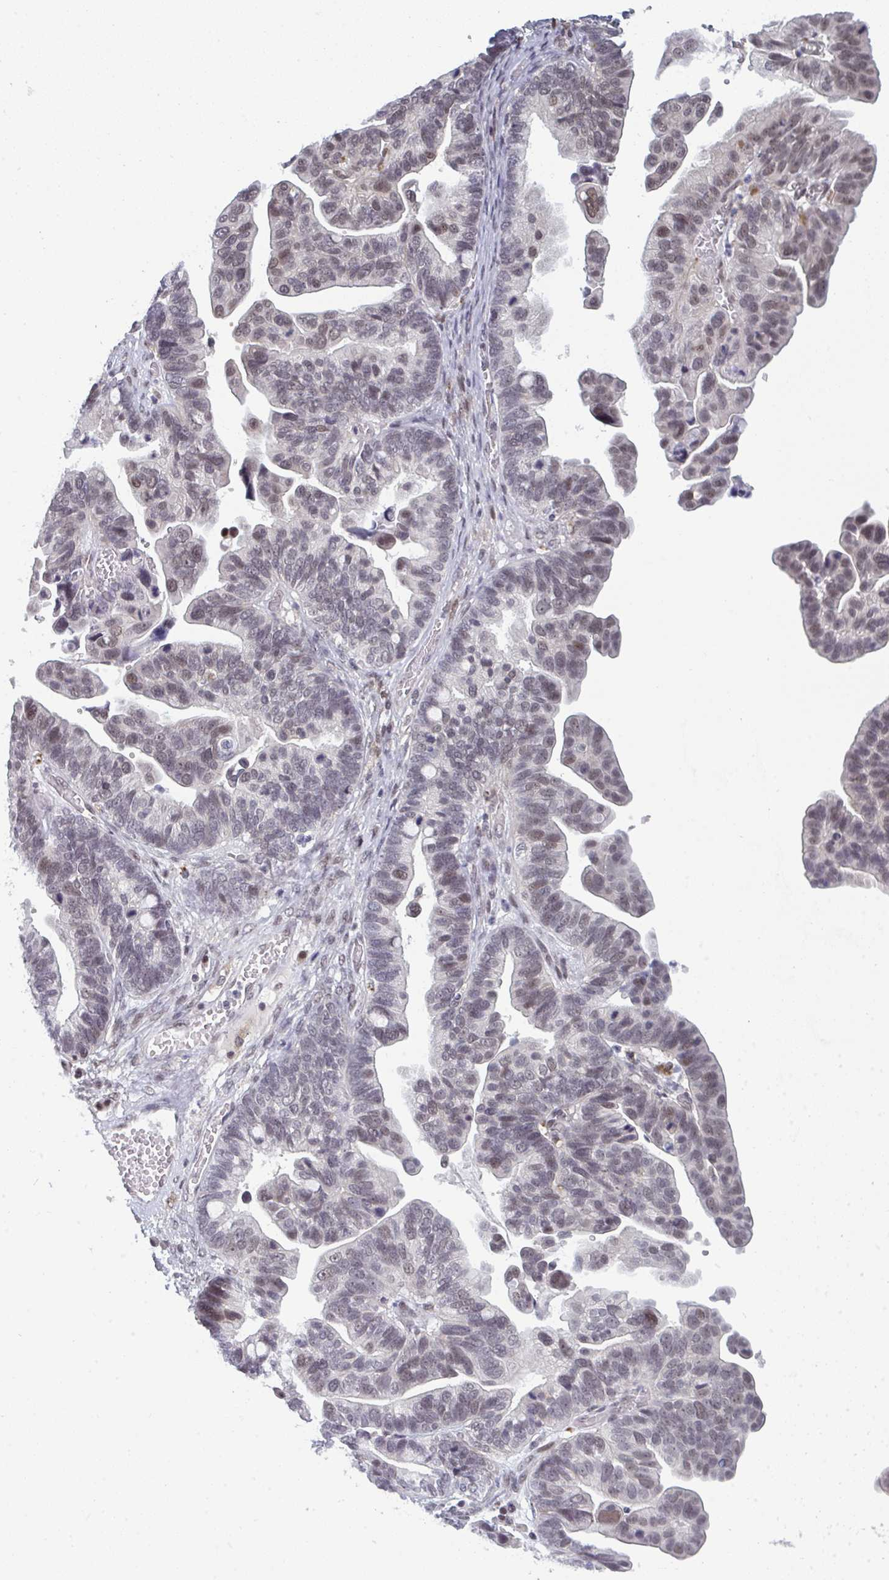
{"staining": {"intensity": "weak", "quantity": "<25%", "location": "nuclear"}, "tissue": "ovarian cancer", "cell_type": "Tumor cells", "image_type": "cancer", "snomed": [{"axis": "morphology", "description": "Cystadenocarcinoma, serous, NOS"}, {"axis": "topography", "description": "Ovary"}], "caption": "The histopathology image shows no staining of tumor cells in ovarian cancer.", "gene": "ATF1", "patient": {"sex": "female", "age": 56}}